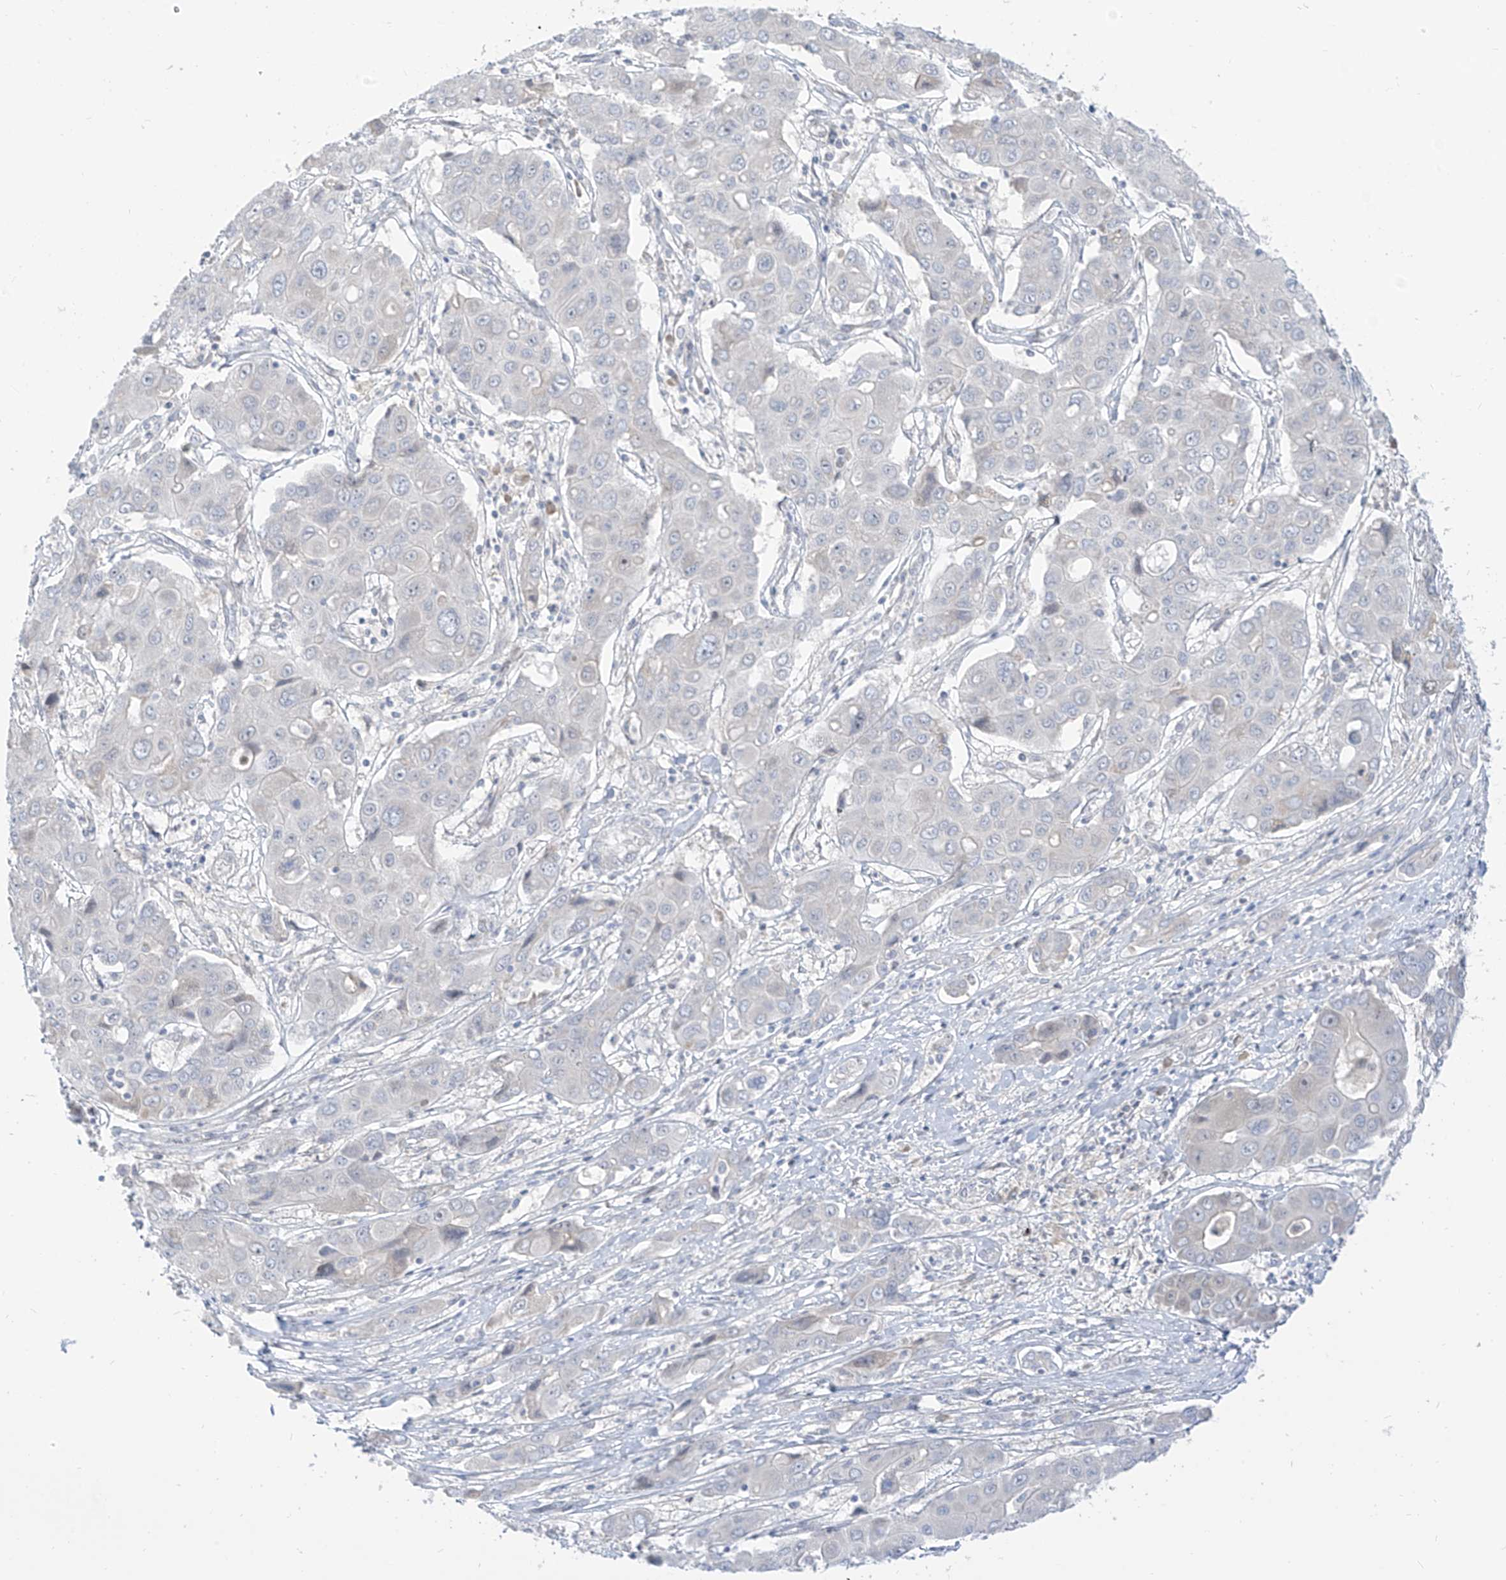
{"staining": {"intensity": "negative", "quantity": "none", "location": "none"}, "tissue": "liver cancer", "cell_type": "Tumor cells", "image_type": "cancer", "snomed": [{"axis": "morphology", "description": "Cholangiocarcinoma"}, {"axis": "topography", "description": "Liver"}], "caption": "The photomicrograph demonstrates no staining of tumor cells in liver cancer.", "gene": "C2orf42", "patient": {"sex": "male", "age": 67}}